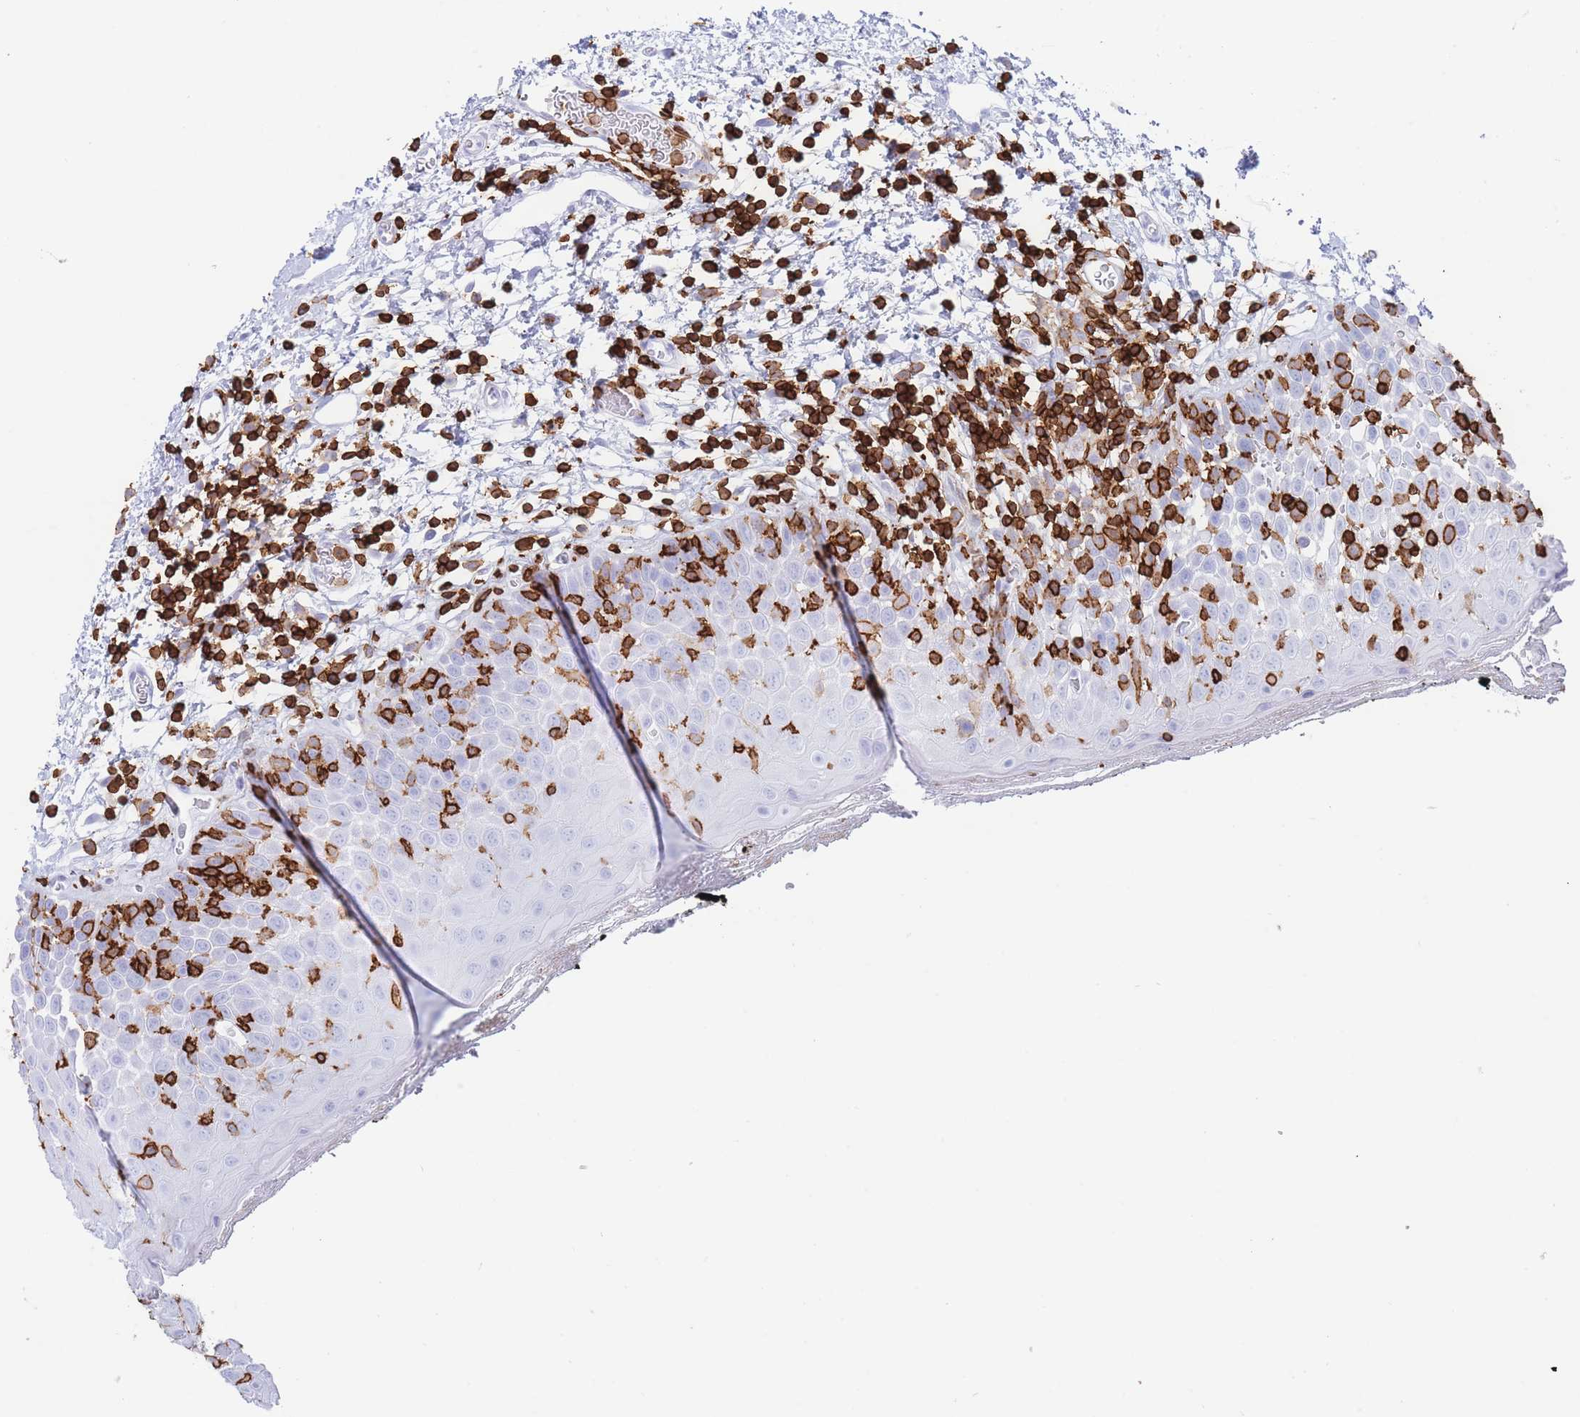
{"staining": {"intensity": "negative", "quantity": "none", "location": "none"}, "tissue": "oral mucosa", "cell_type": "Squamous epithelial cells", "image_type": "normal", "snomed": [{"axis": "morphology", "description": "Normal tissue, NOS"}, {"axis": "morphology", "description": "Squamous cell carcinoma, NOS"}, {"axis": "topography", "description": "Oral tissue"}, {"axis": "topography", "description": "Tounge, NOS"}, {"axis": "topography", "description": "Head-Neck"}], "caption": "Squamous epithelial cells show no significant protein expression in normal oral mucosa. (Immunohistochemistry, brightfield microscopy, high magnification).", "gene": "CORO1A", "patient": {"sex": "male", "age": 76}}